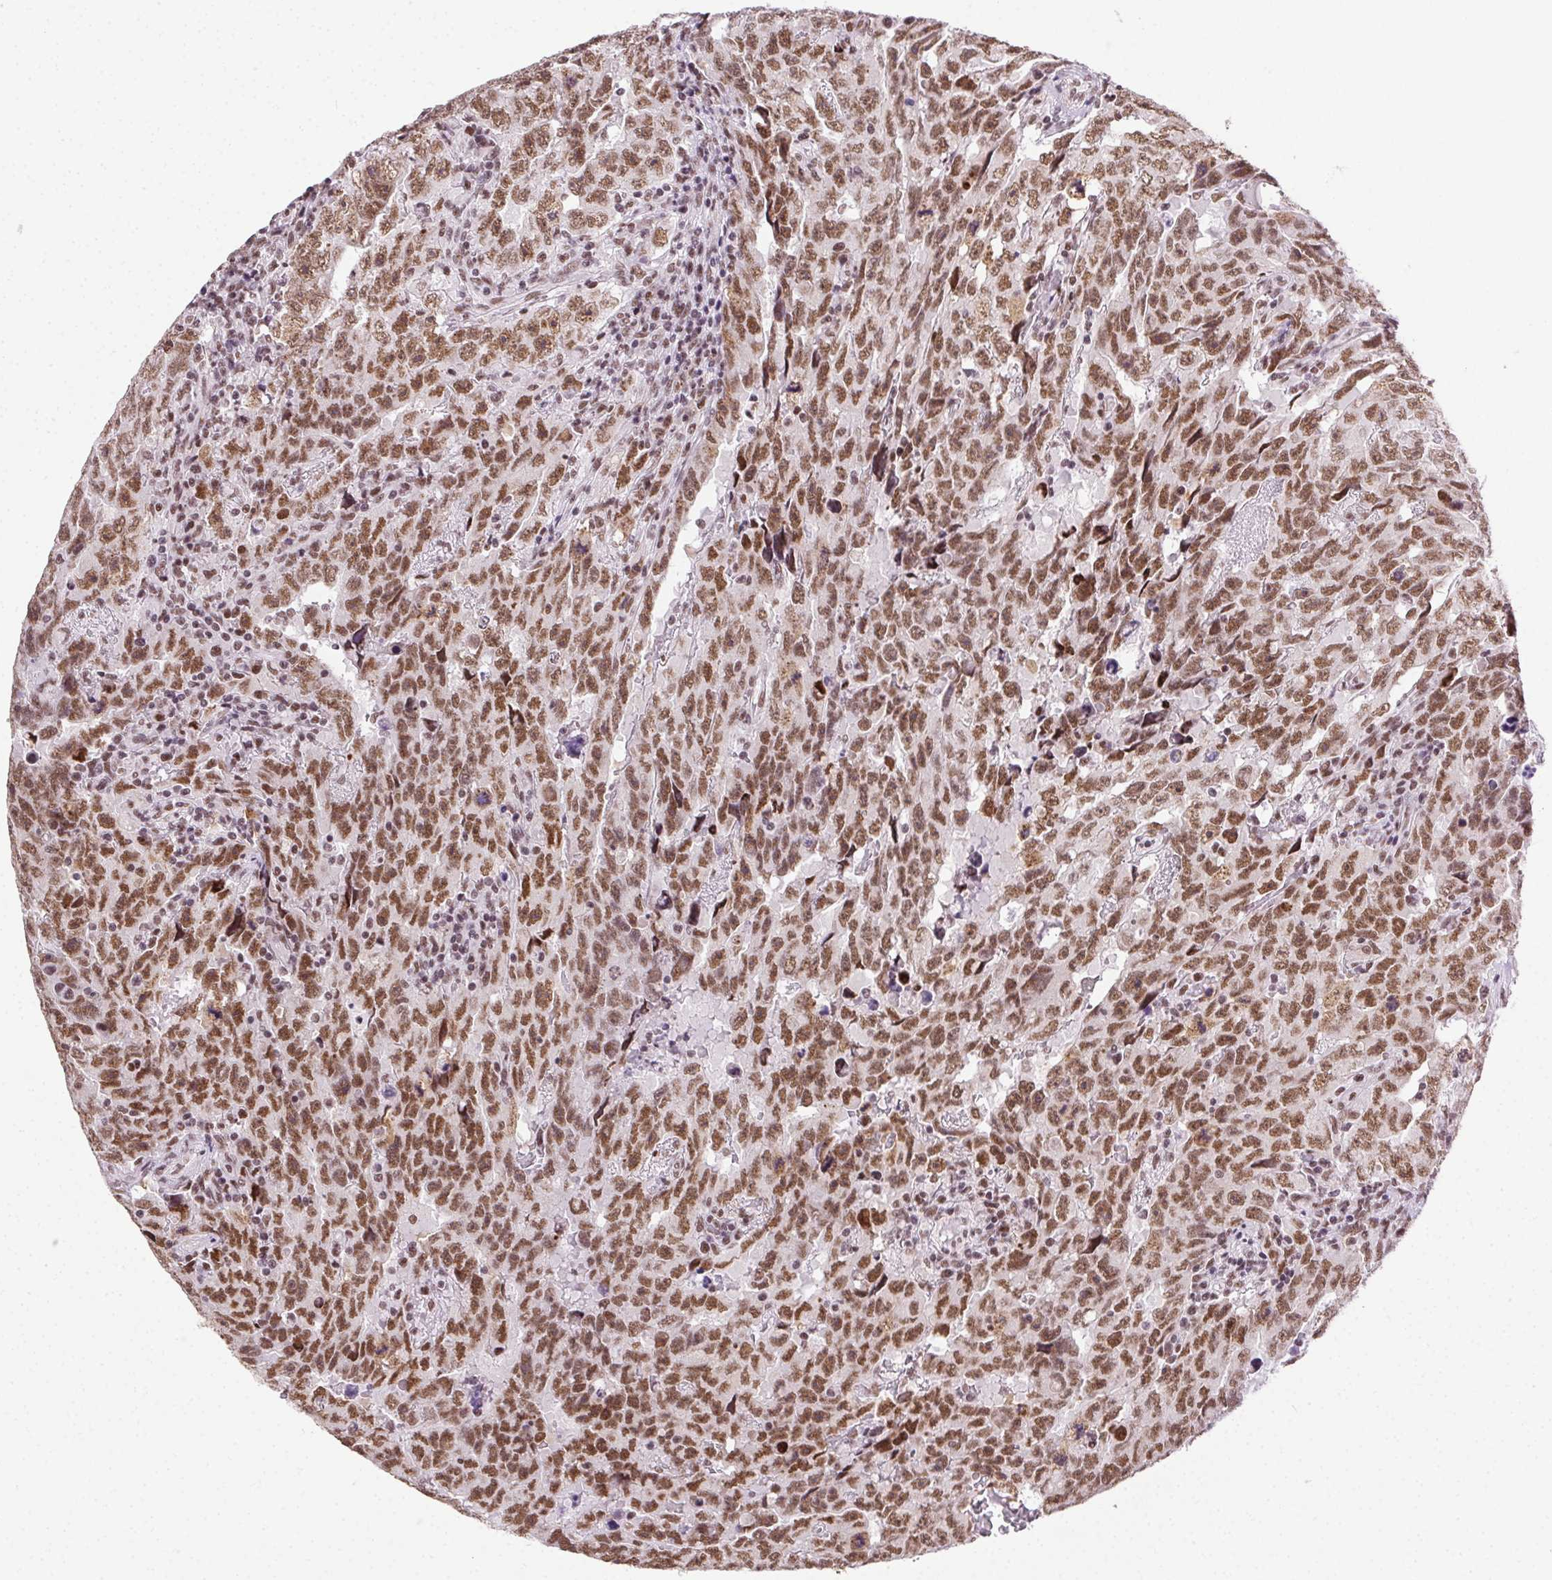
{"staining": {"intensity": "moderate", "quantity": ">75%", "location": "nuclear"}, "tissue": "testis cancer", "cell_type": "Tumor cells", "image_type": "cancer", "snomed": [{"axis": "morphology", "description": "Carcinoma, Embryonal, NOS"}, {"axis": "topography", "description": "Testis"}], "caption": "Brown immunohistochemical staining in human embryonal carcinoma (testis) exhibits moderate nuclear expression in about >75% of tumor cells. Using DAB (brown) and hematoxylin (blue) stains, captured at high magnification using brightfield microscopy.", "gene": "TRA2B", "patient": {"sex": "male", "age": 24}}